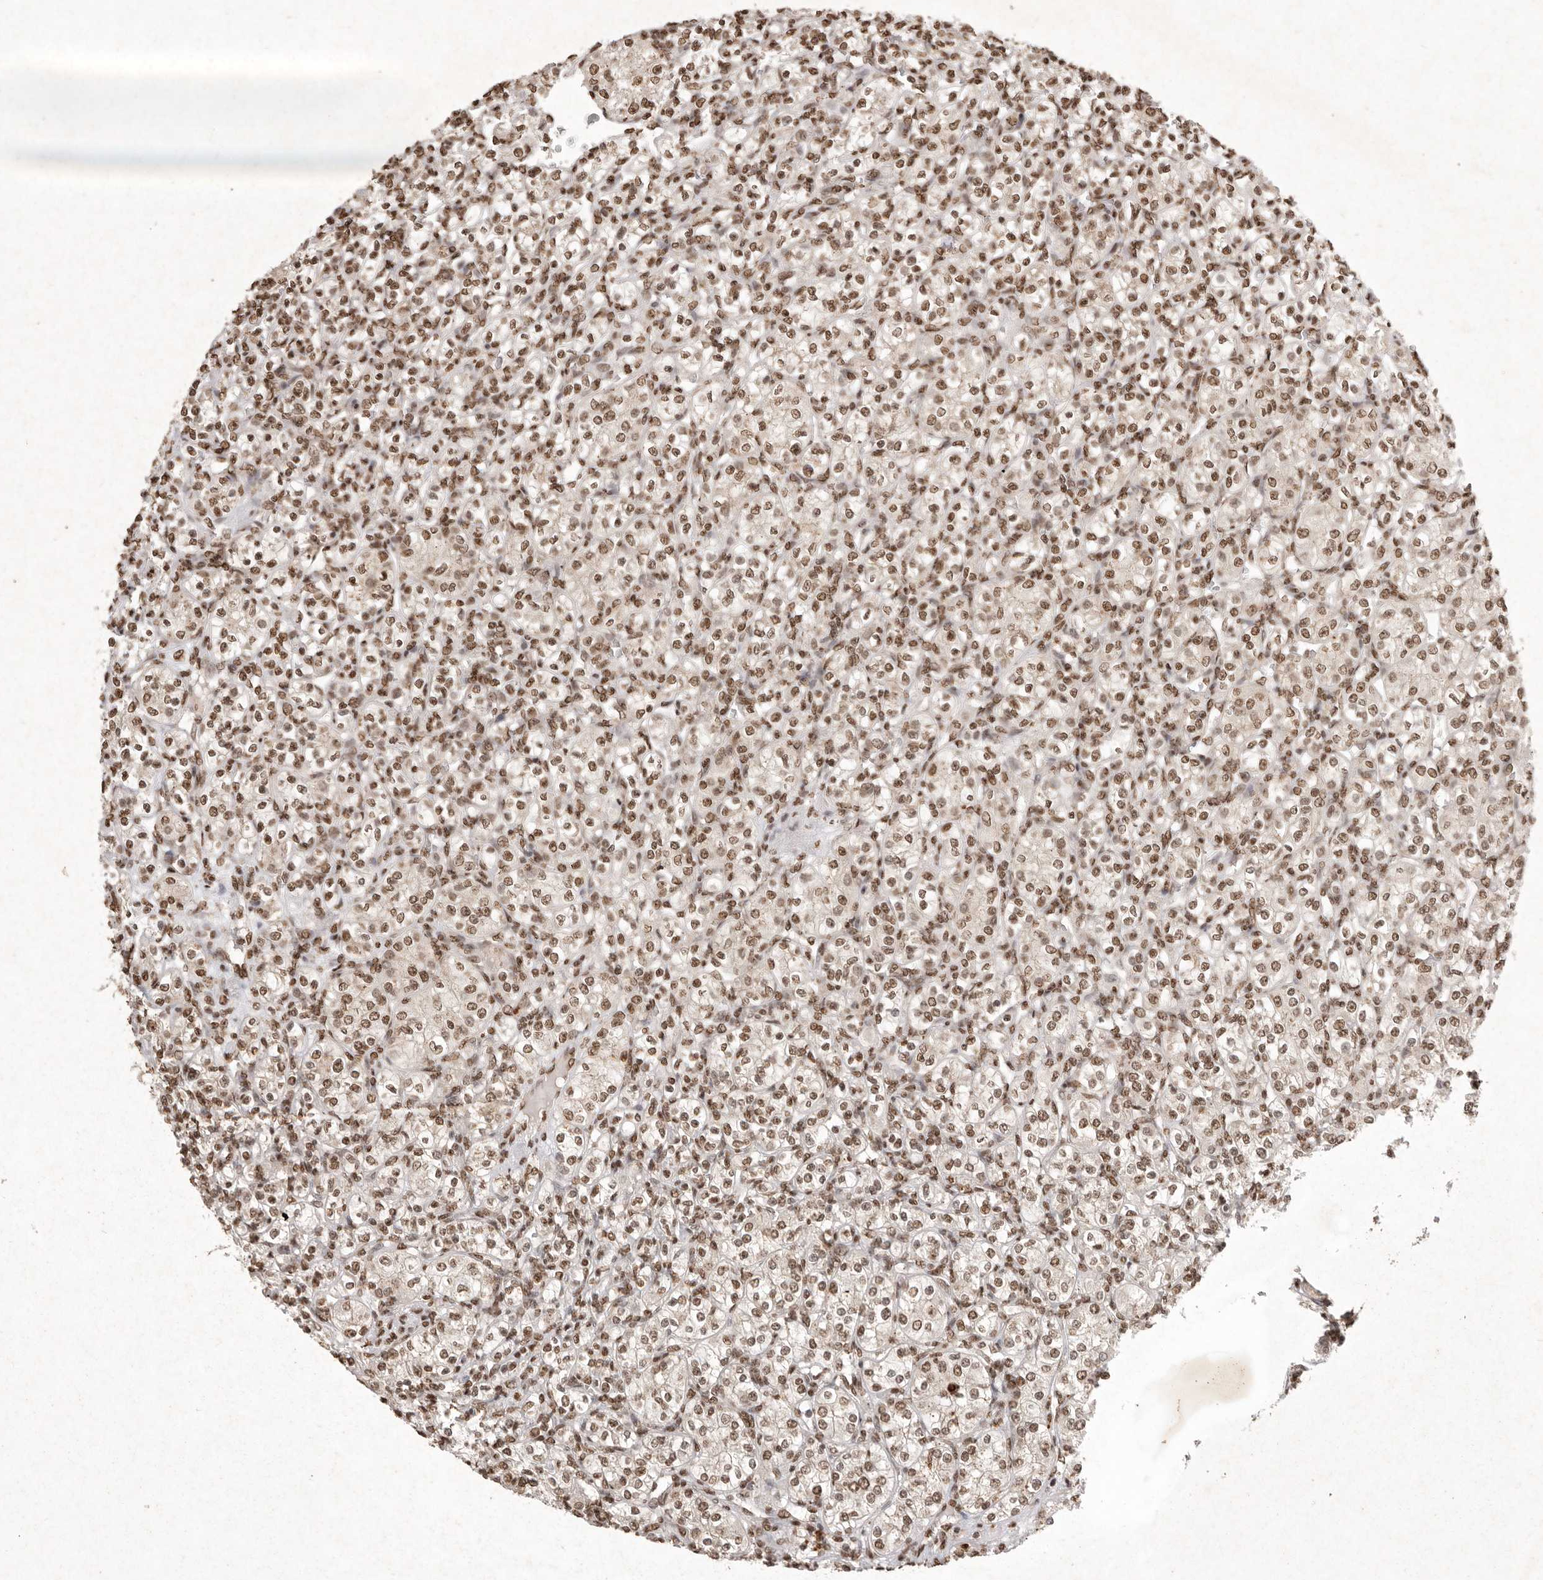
{"staining": {"intensity": "moderate", "quantity": ">75%", "location": "nuclear"}, "tissue": "renal cancer", "cell_type": "Tumor cells", "image_type": "cancer", "snomed": [{"axis": "morphology", "description": "Adenocarcinoma, NOS"}, {"axis": "topography", "description": "Kidney"}], "caption": "Human renal adenocarcinoma stained with a protein marker shows moderate staining in tumor cells.", "gene": "NKX3-2", "patient": {"sex": "male", "age": 77}}